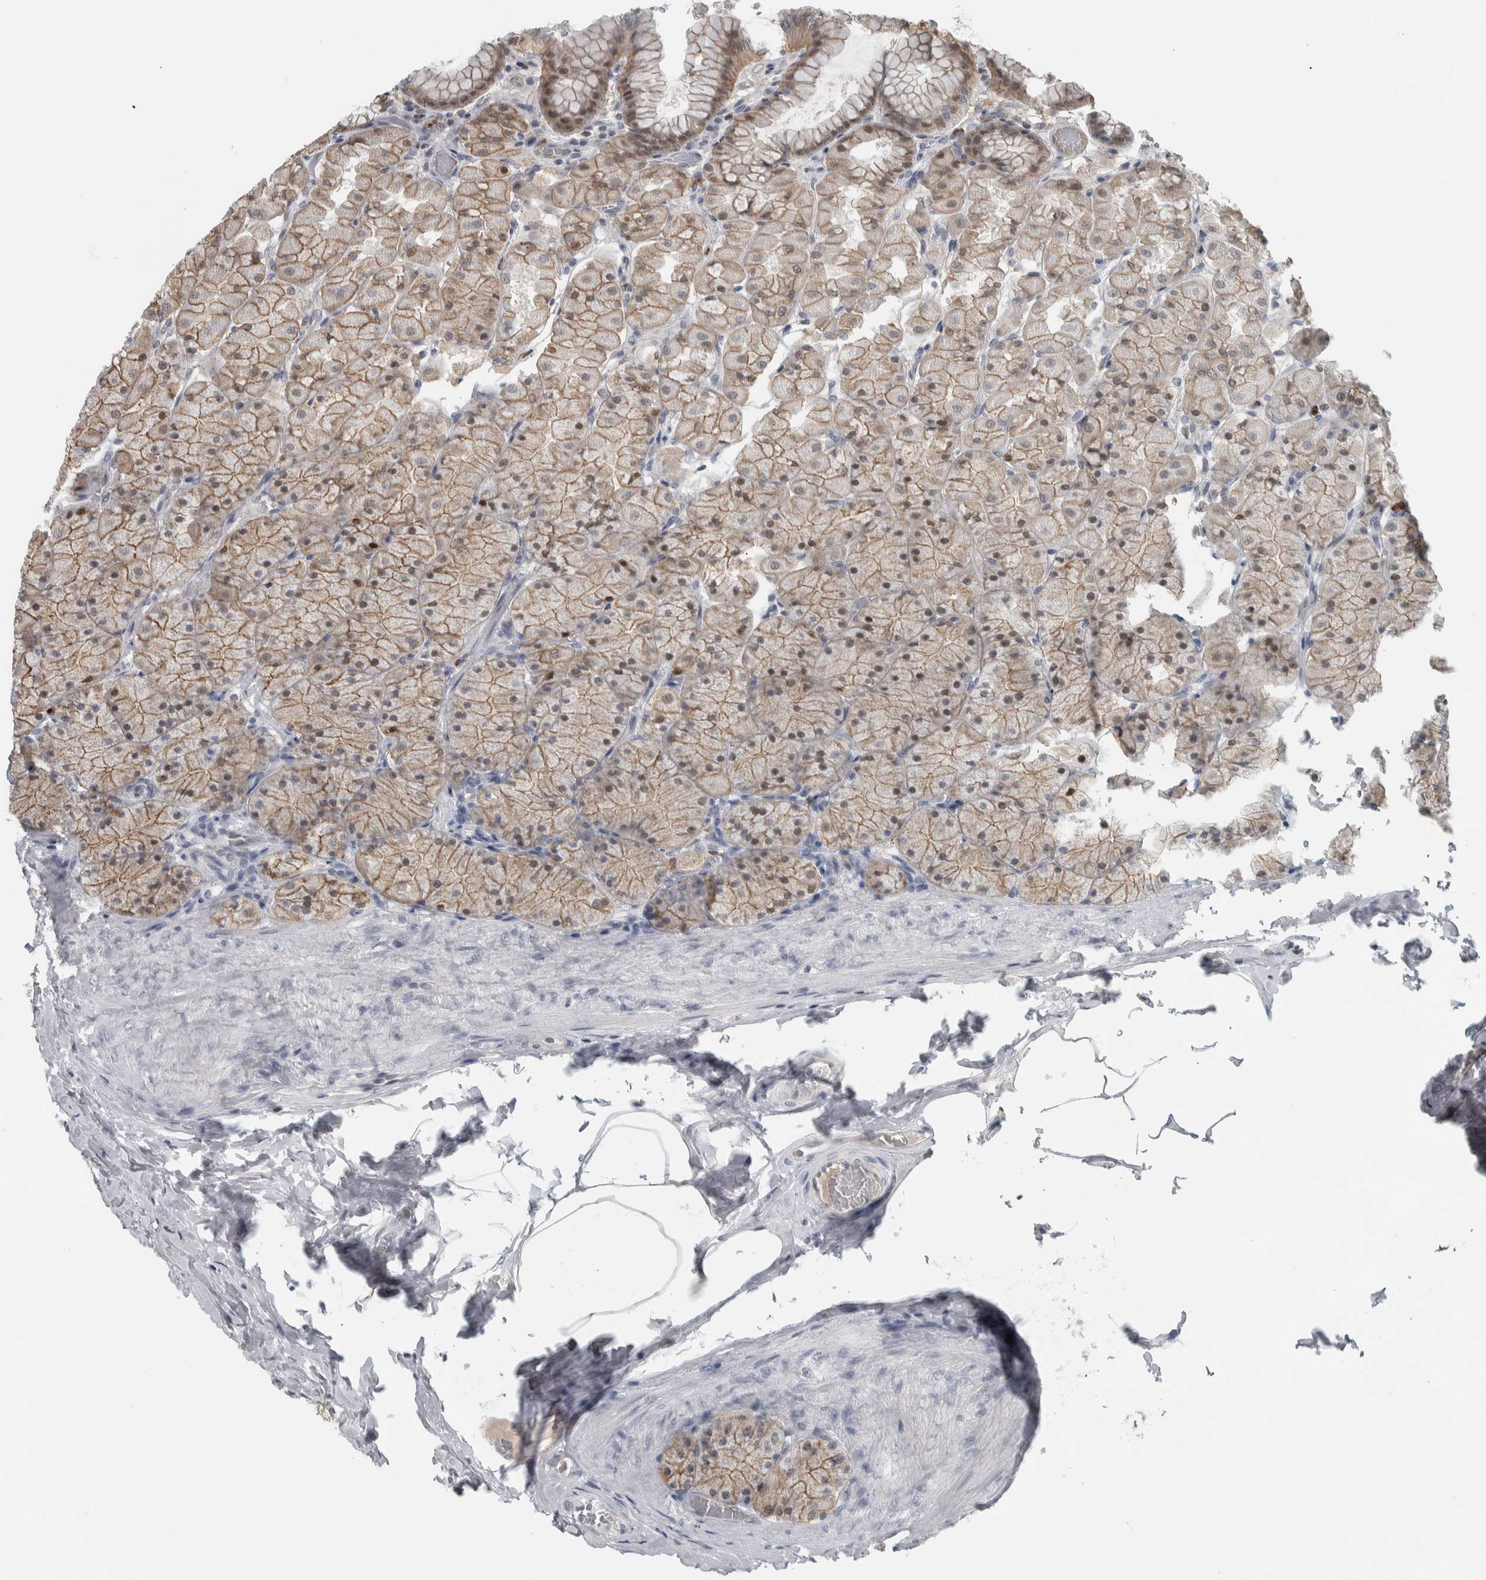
{"staining": {"intensity": "moderate", "quantity": ">75%", "location": "cytoplasmic/membranous,nuclear"}, "tissue": "stomach", "cell_type": "Glandular cells", "image_type": "normal", "snomed": [{"axis": "morphology", "description": "Normal tissue, NOS"}, {"axis": "topography", "description": "Stomach, upper"}], "caption": "Stomach stained with immunohistochemistry (IHC) shows moderate cytoplasmic/membranous,nuclear expression in about >75% of glandular cells.", "gene": "ADPRM", "patient": {"sex": "female", "age": 56}}